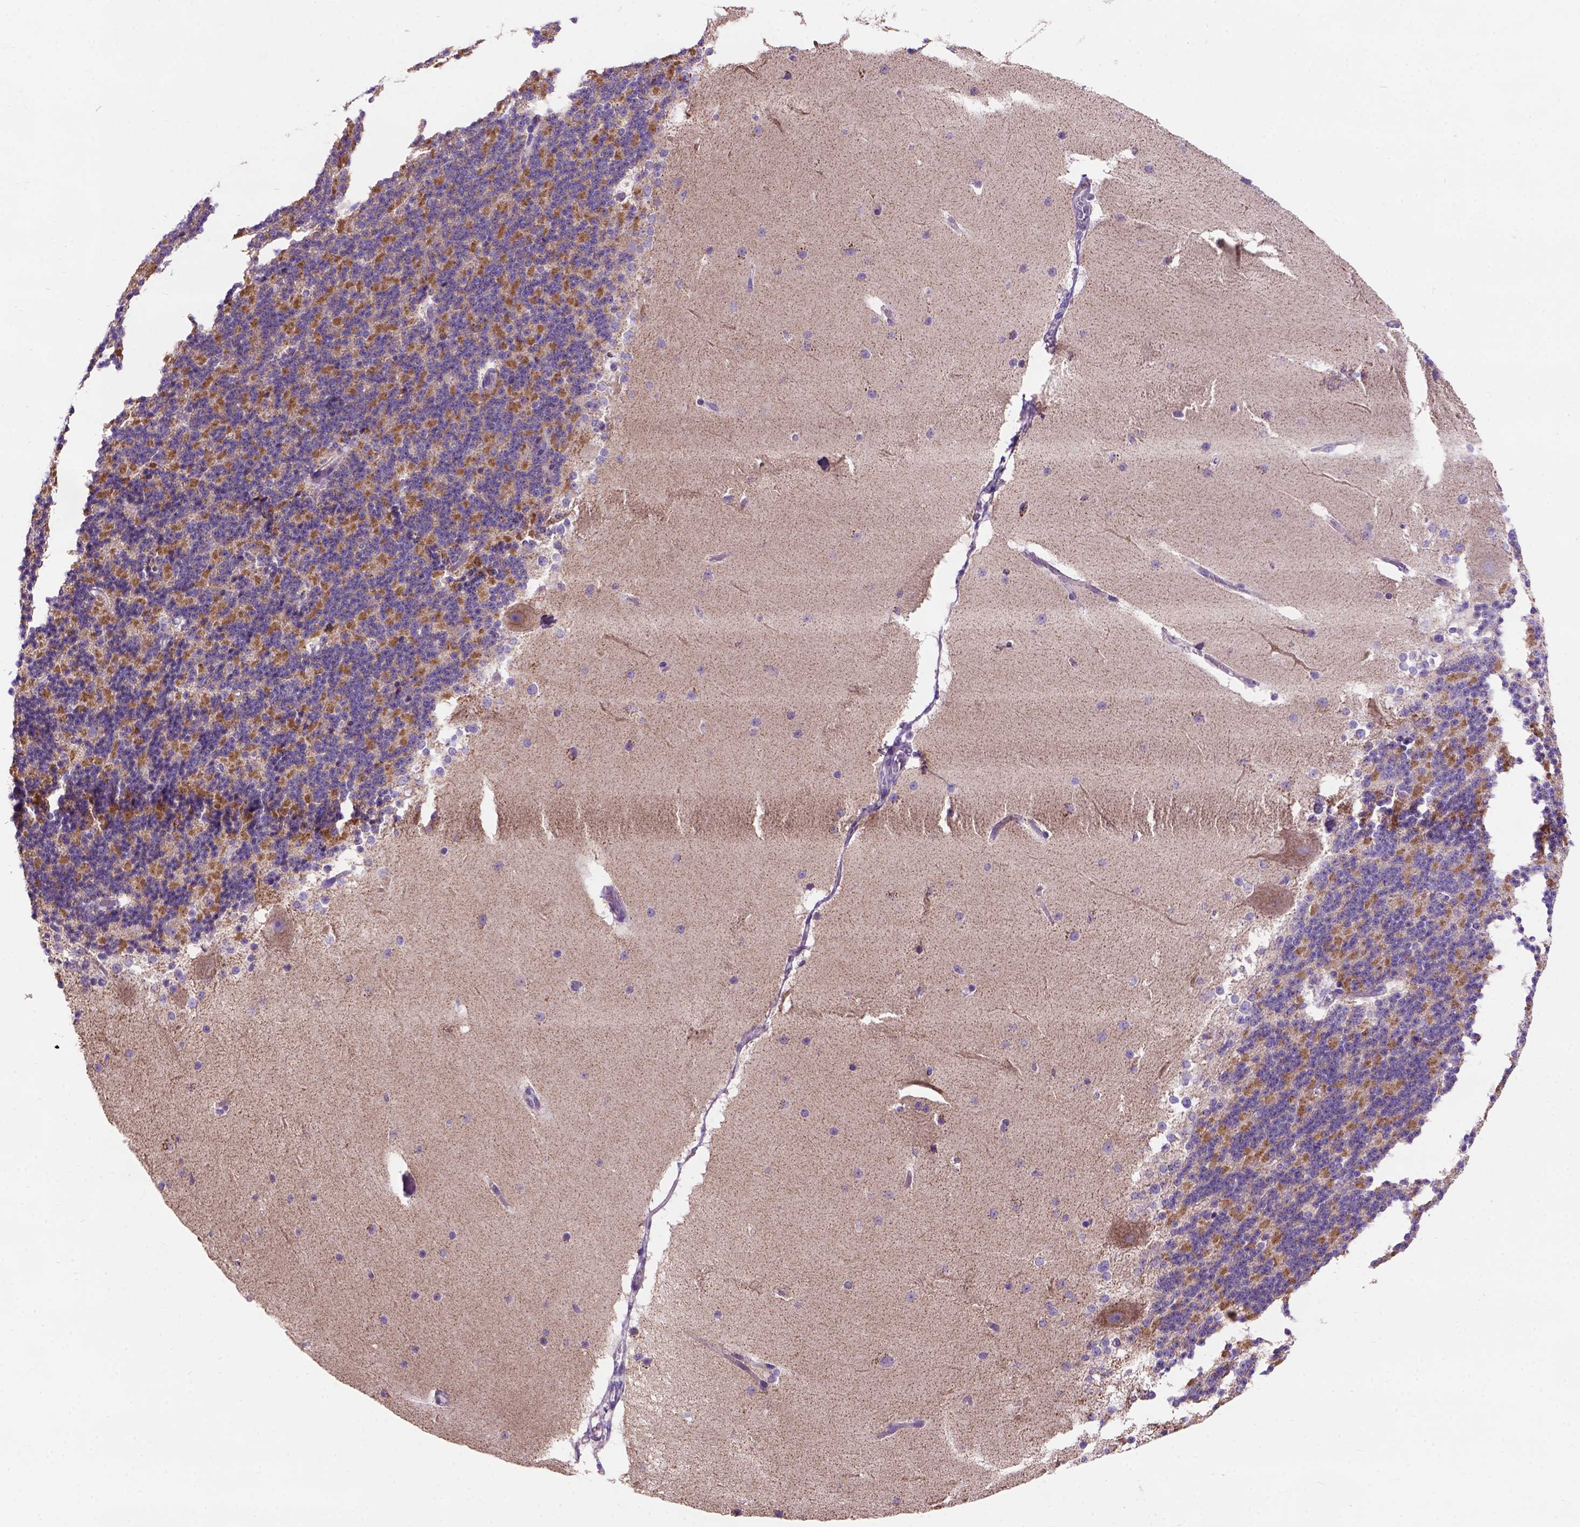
{"staining": {"intensity": "moderate", "quantity": ">75%", "location": "cytoplasmic/membranous"}, "tissue": "cerebellum", "cell_type": "Cells in granular layer", "image_type": "normal", "snomed": [{"axis": "morphology", "description": "Normal tissue, NOS"}, {"axis": "topography", "description": "Cerebellum"}], "caption": "Brown immunohistochemical staining in normal cerebellum shows moderate cytoplasmic/membranous expression in about >75% of cells in granular layer. The staining was performed using DAB (3,3'-diaminobenzidine) to visualize the protein expression in brown, while the nuclei were stained in blue with hematoxylin (Magnification: 20x).", "gene": "L2HGDH", "patient": {"sex": "female", "age": 19}}